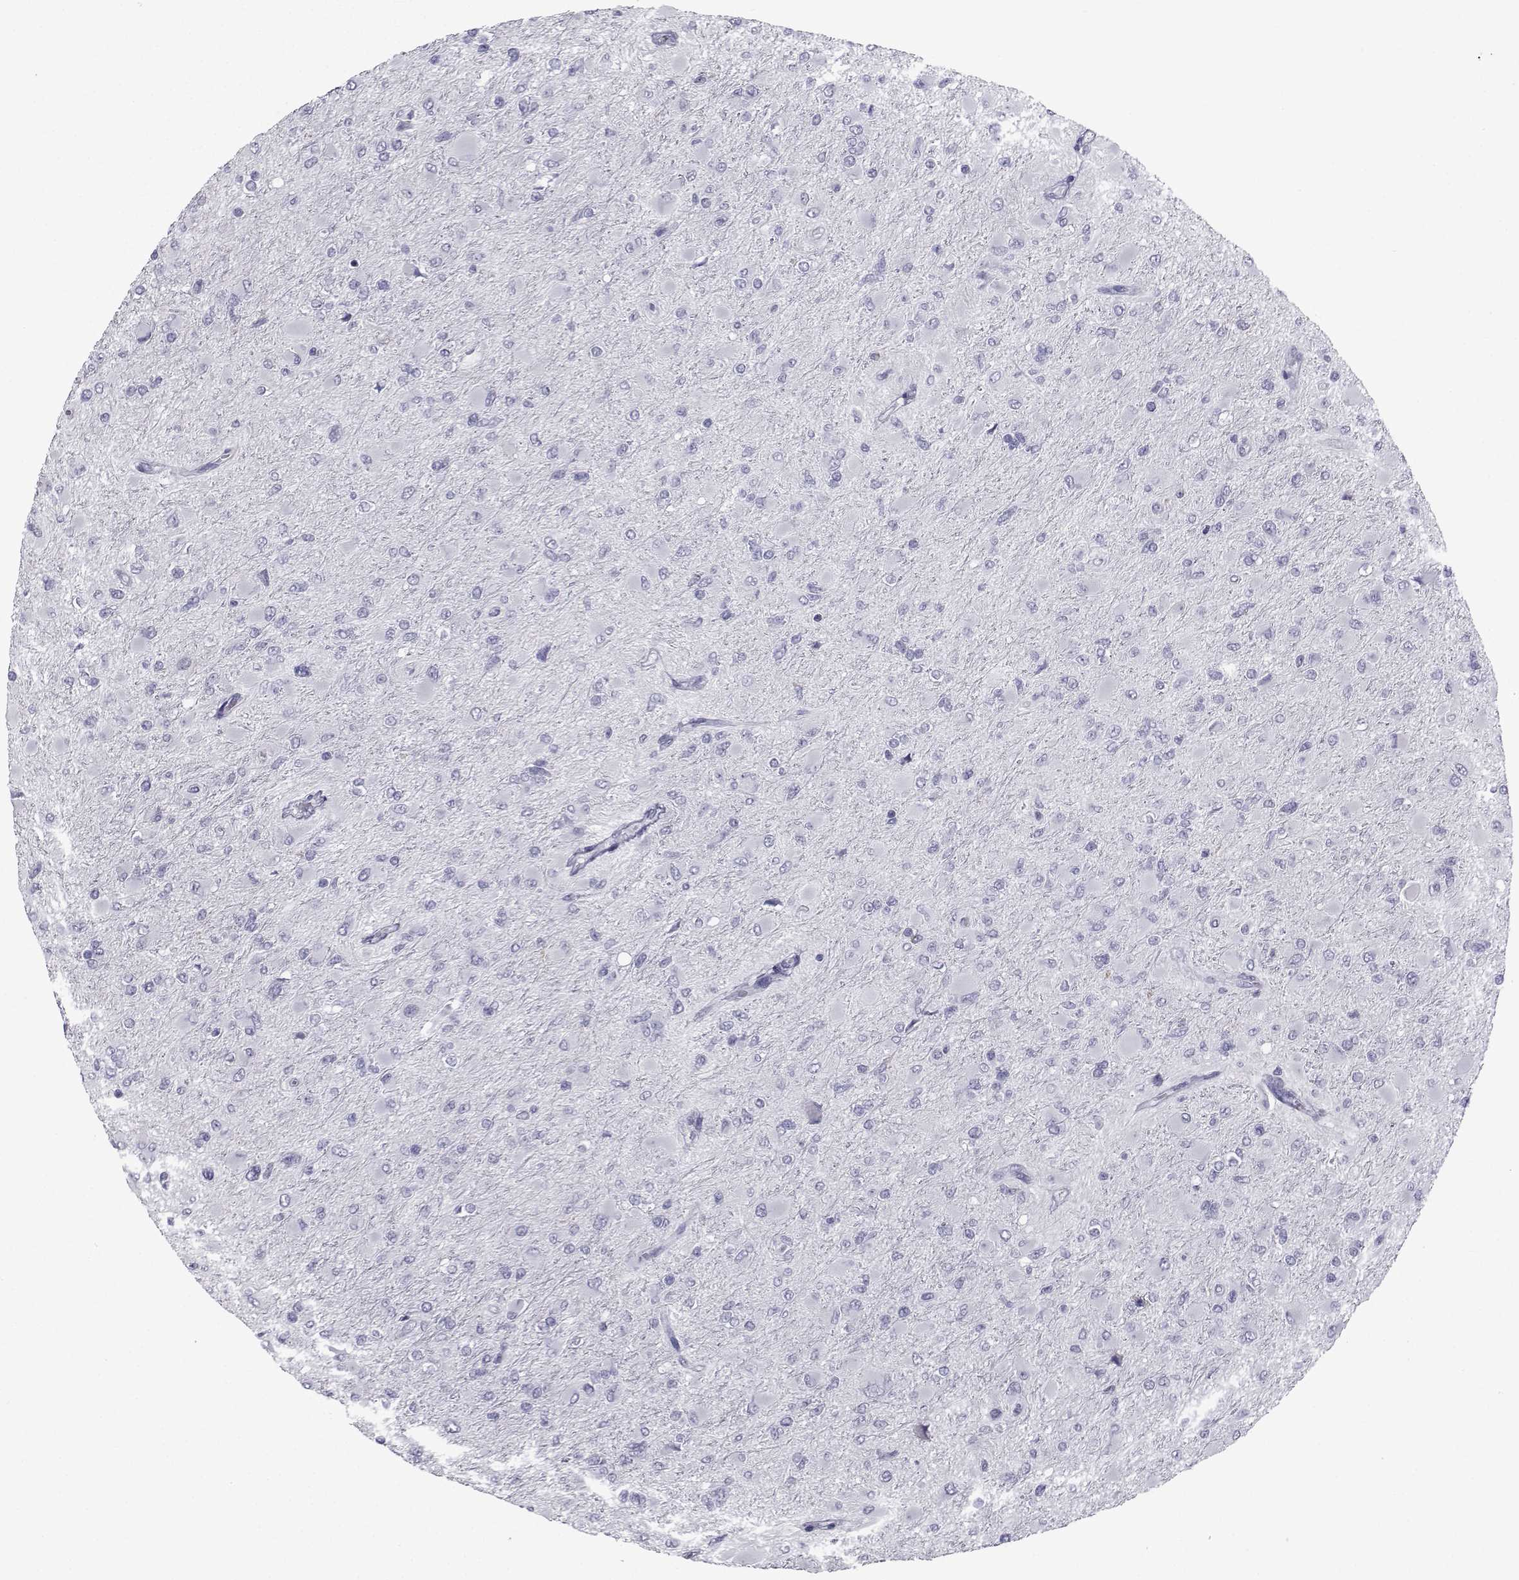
{"staining": {"intensity": "negative", "quantity": "none", "location": "none"}, "tissue": "glioma", "cell_type": "Tumor cells", "image_type": "cancer", "snomed": [{"axis": "morphology", "description": "Glioma, malignant, High grade"}, {"axis": "topography", "description": "Cerebral cortex"}], "caption": "Malignant glioma (high-grade) was stained to show a protein in brown. There is no significant staining in tumor cells.", "gene": "FDXR", "patient": {"sex": "female", "age": 36}}